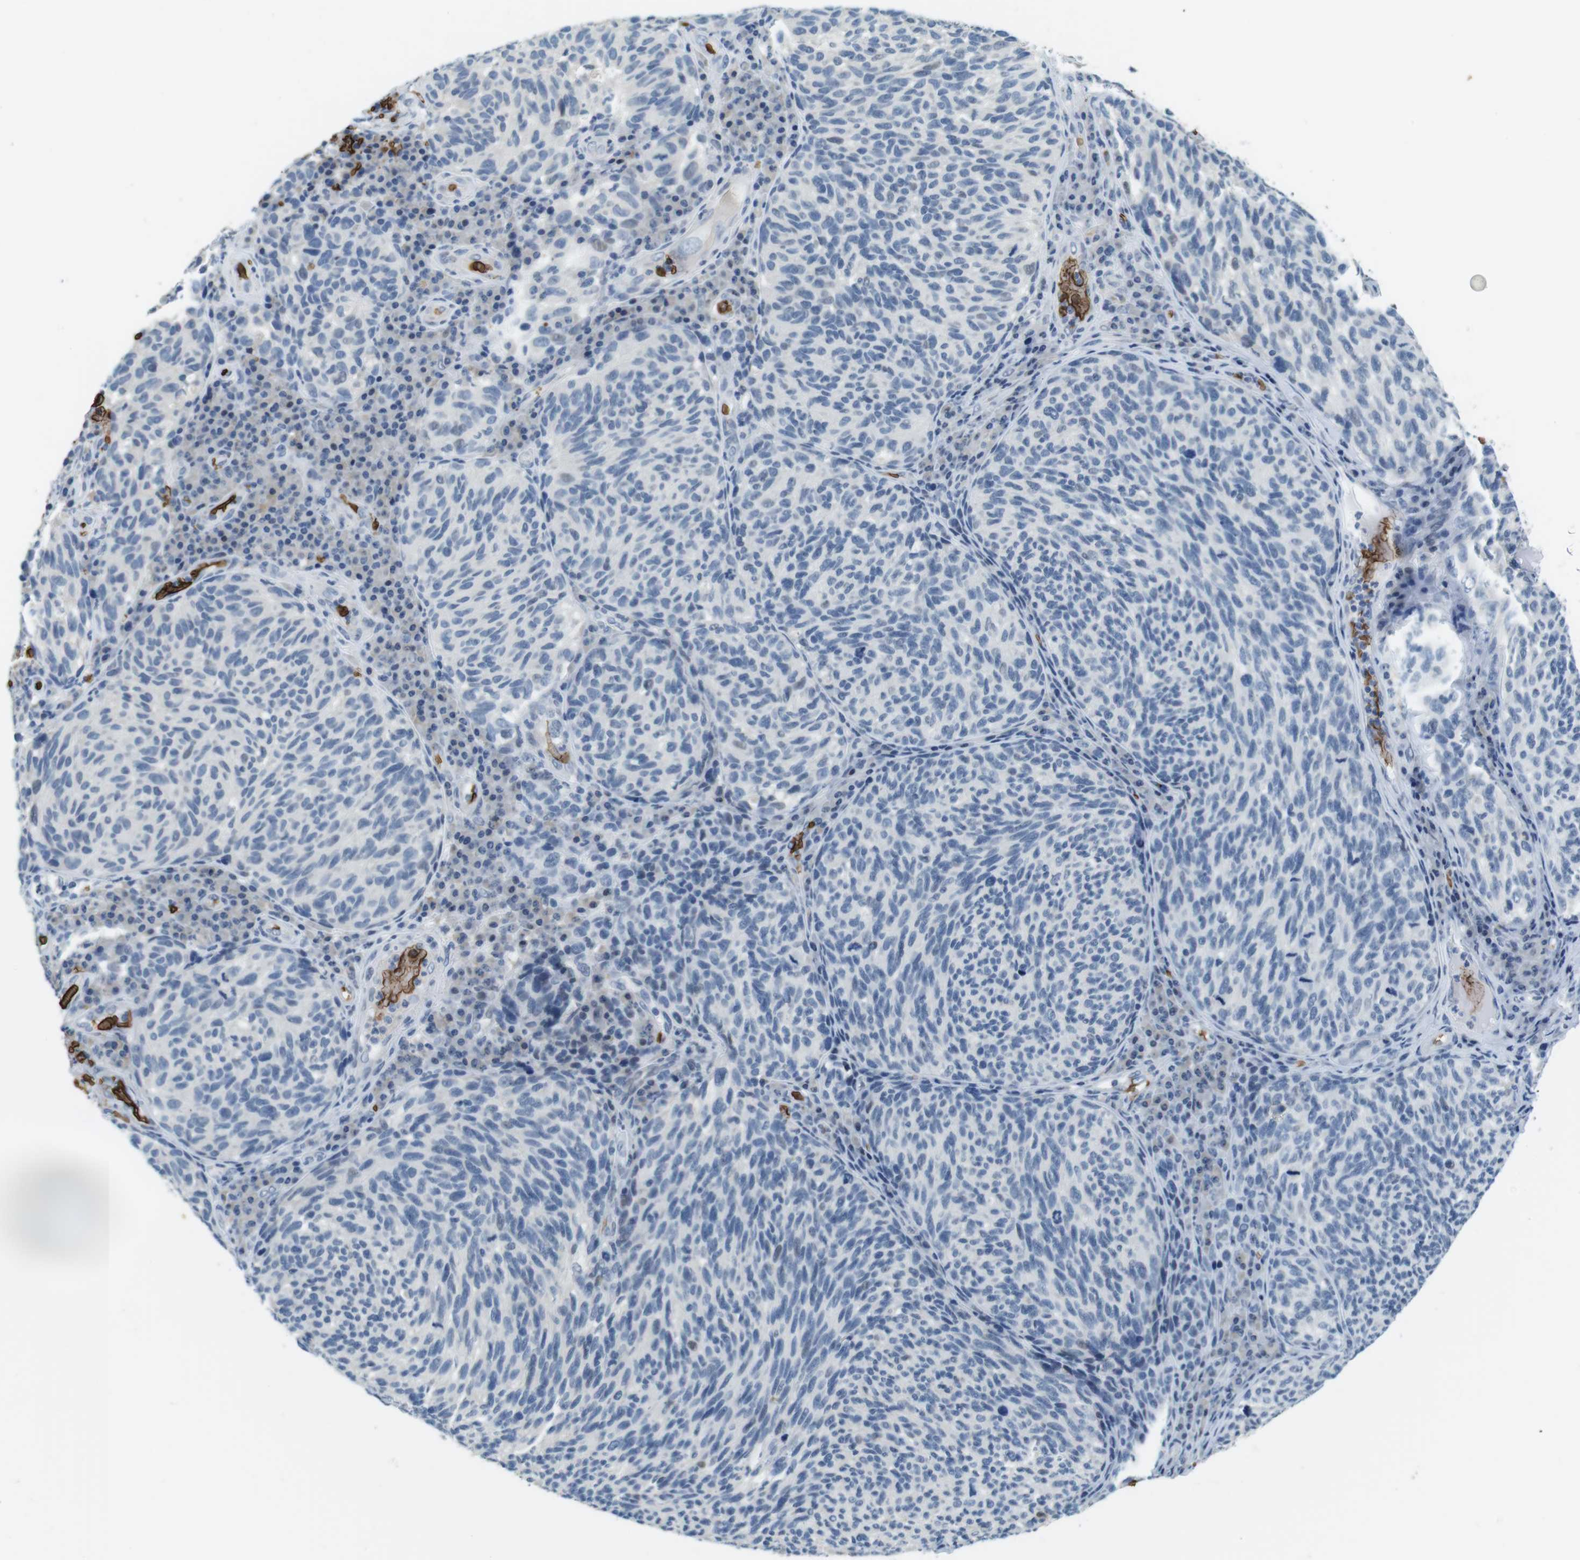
{"staining": {"intensity": "negative", "quantity": "none", "location": "none"}, "tissue": "melanoma", "cell_type": "Tumor cells", "image_type": "cancer", "snomed": [{"axis": "morphology", "description": "Malignant melanoma, NOS"}, {"axis": "topography", "description": "Skin"}], "caption": "The image demonstrates no staining of tumor cells in melanoma. The staining was performed using DAB (3,3'-diaminobenzidine) to visualize the protein expression in brown, while the nuclei were stained in blue with hematoxylin (Magnification: 20x).", "gene": "SLC4A1", "patient": {"sex": "female", "age": 73}}